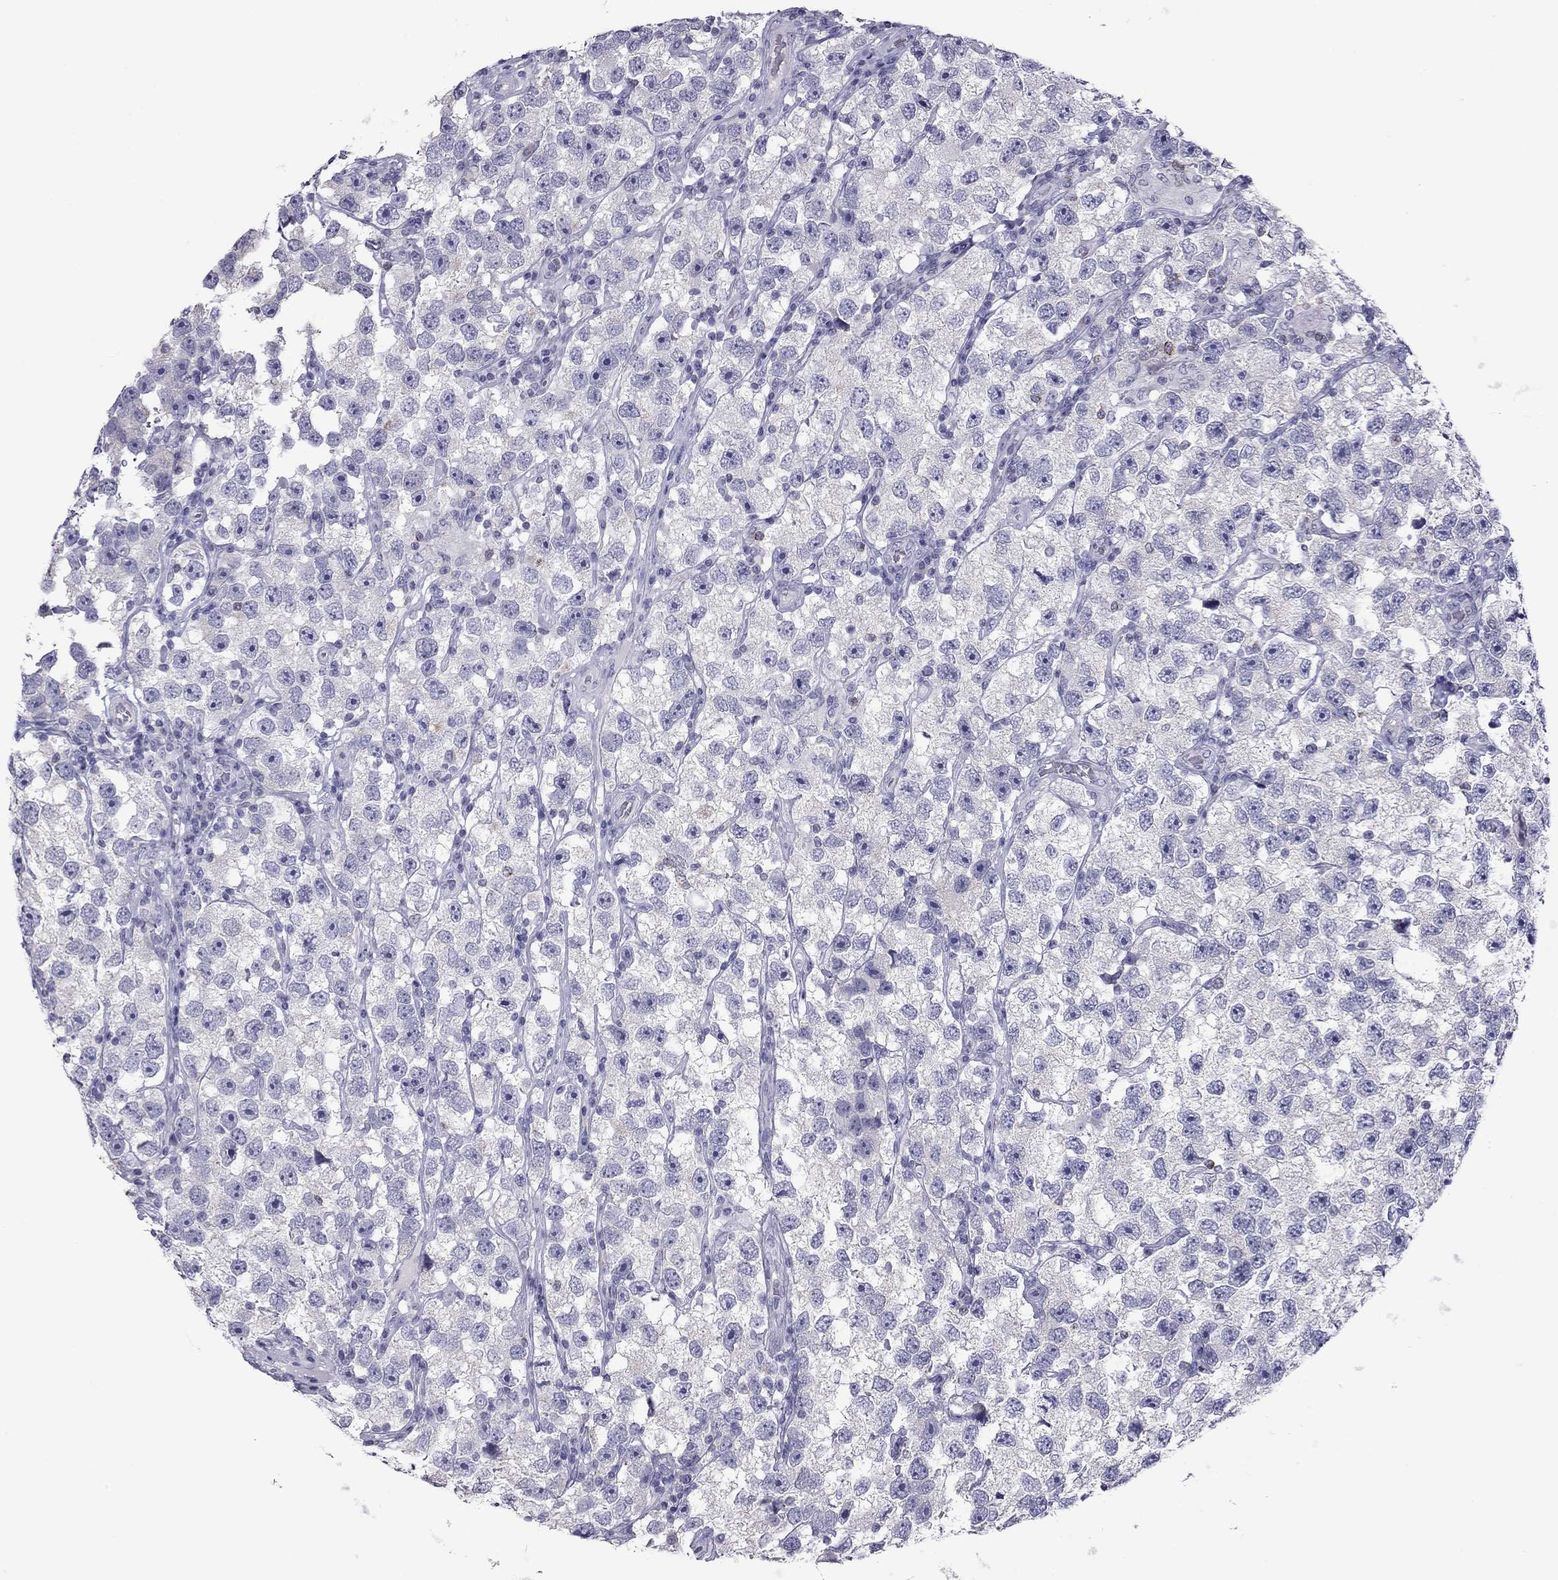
{"staining": {"intensity": "negative", "quantity": "none", "location": "none"}, "tissue": "testis cancer", "cell_type": "Tumor cells", "image_type": "cancer", "snomed": [{"axis": "morphology", "description": "Seminoma, NOS"}, {"axis": "topography", "description": "Testis"}], "caption": "Micrograph shows no protein positivity in tumor cells of testis cancer (seminoma) tissue.", "gene": "TEX14", "patient": {"sex": "male", "age": 26}}